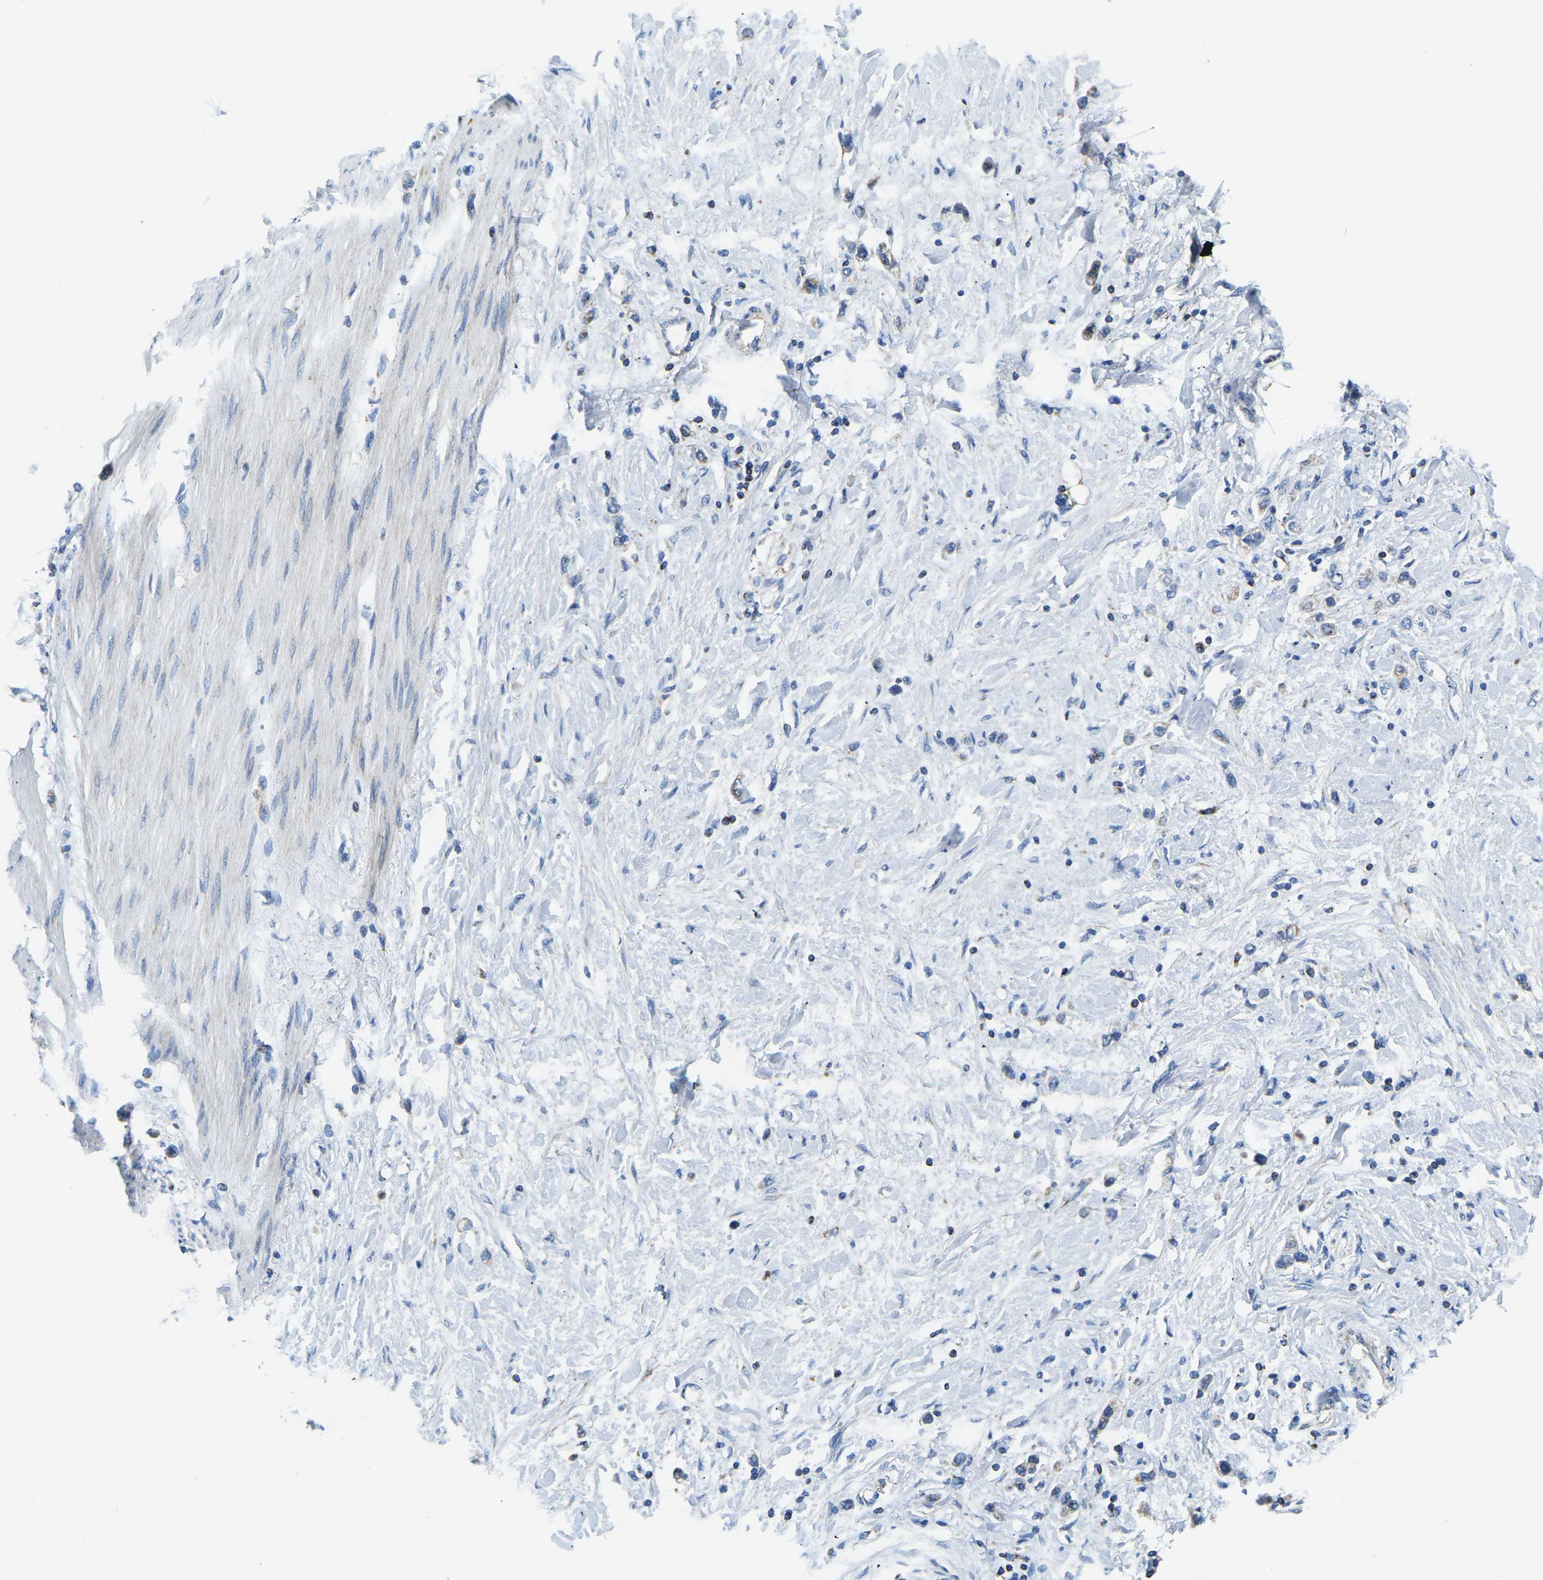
{"staining": {"intensity": "negative", "quantity": "none", "location": "none"}, "tissue": "stomach cancer", "cell_type": "Tumor cells", "image_type": "cancer", "snomed": [{"axis": "morphology", "description": "Adenocarcinoma, NOS"}, {"axis": "topography", "description": "Stomach"}], "caption": "Human stomach cancer (adenocarcinoma) stained for a protein using immunohistochemistry reveals no staining in tumor cells.", "gene": "SFXN1", "patient": {"sex": "female", "age": 65}}